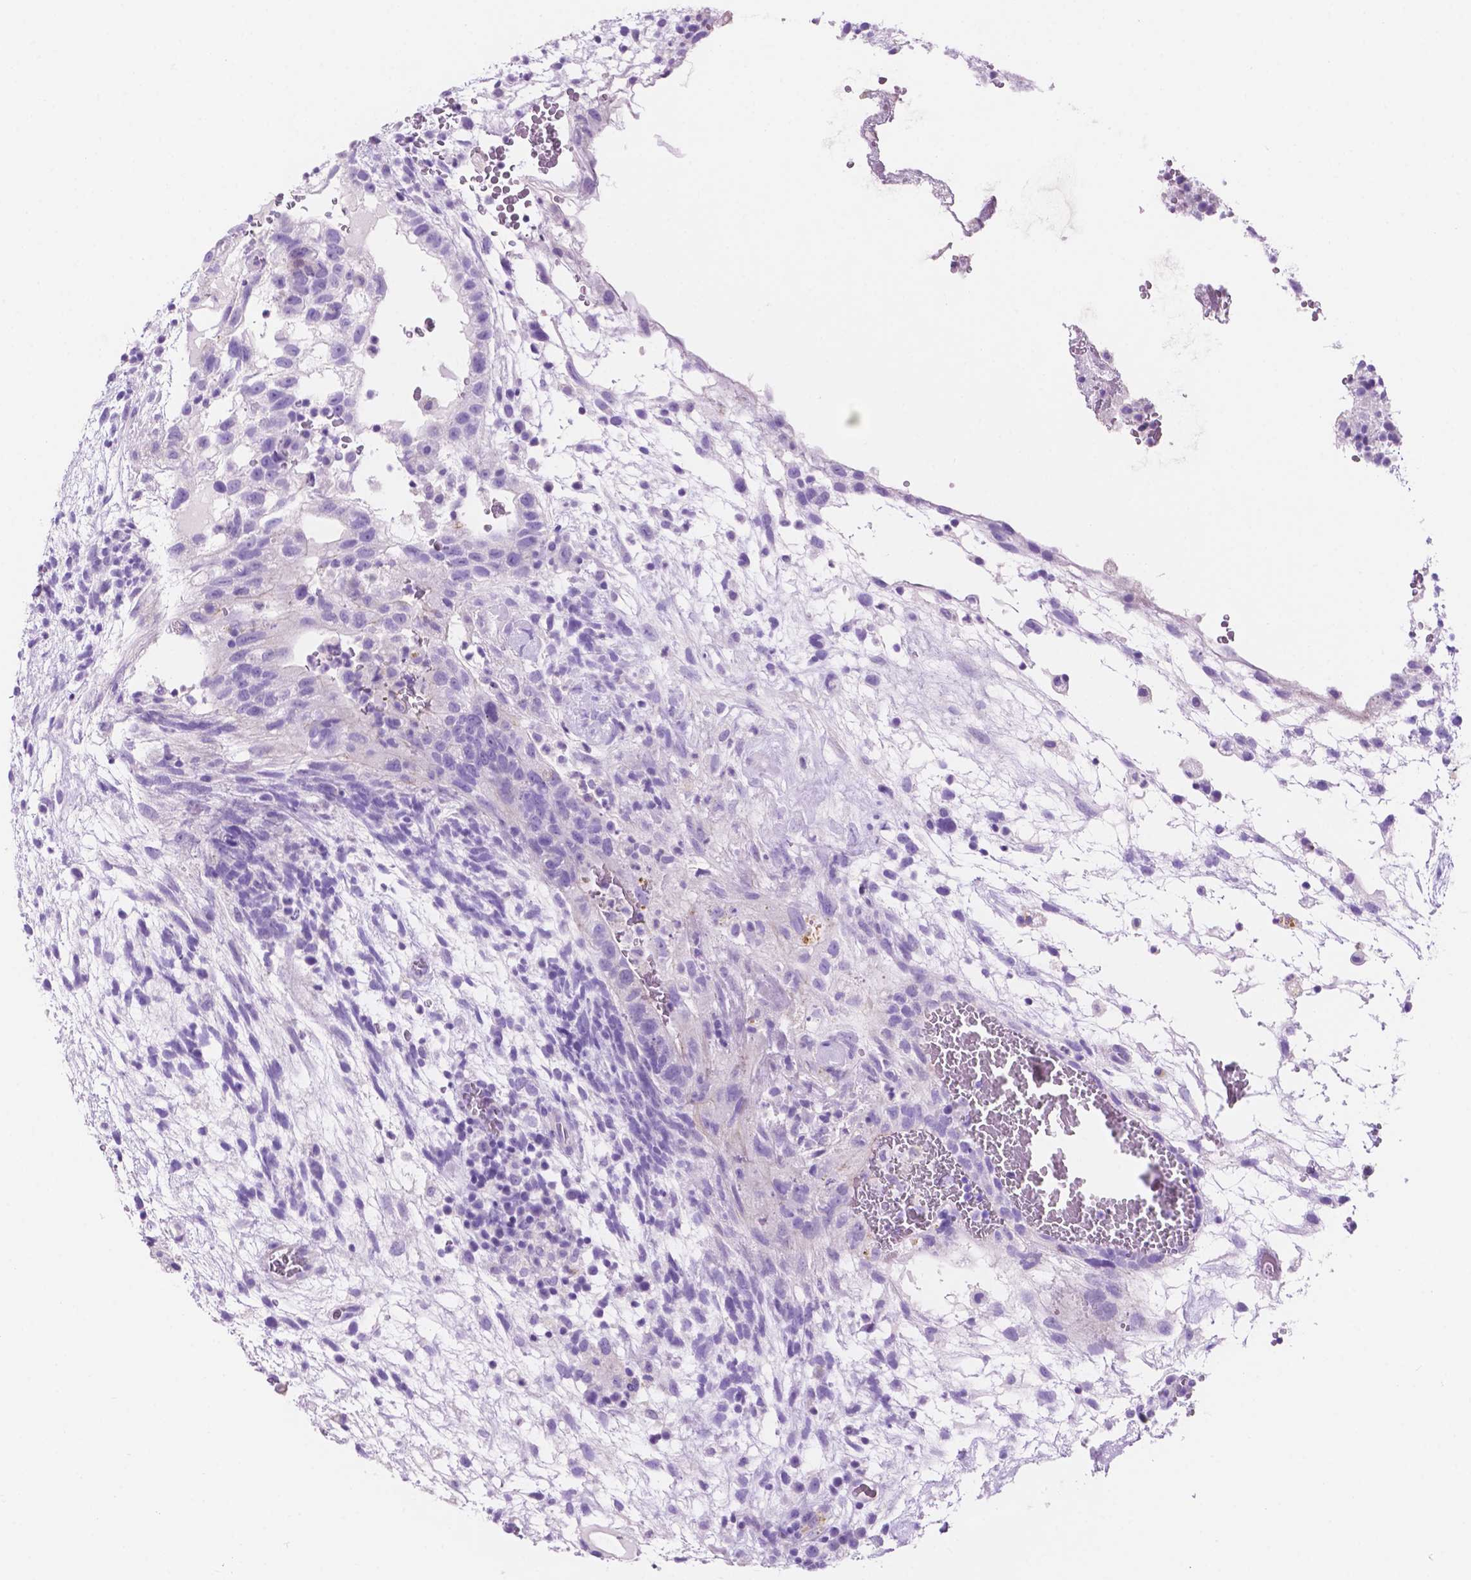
{"staining": {"intensity": "negative", "quantity": "none", "location": "none"}, "tissue": "testis cancer", "cell_type": "Tumor cells", "image_type": "cancer", "snomed": [{"axis": "morphology", "description": "Normal tissue, NOS"}, {"axis": "morphology", "description": "Carcinoma, Embryonal, NOS"}, {"axis": "topography", "description": "Testis"}], "caption": "A high-resolution histopathology image shows IHC staining of testis cancer, which demonstrates no significant expression in tumor cells.", "gene": "IGFN1", "patient": {"sex": "male", "age": 32}}